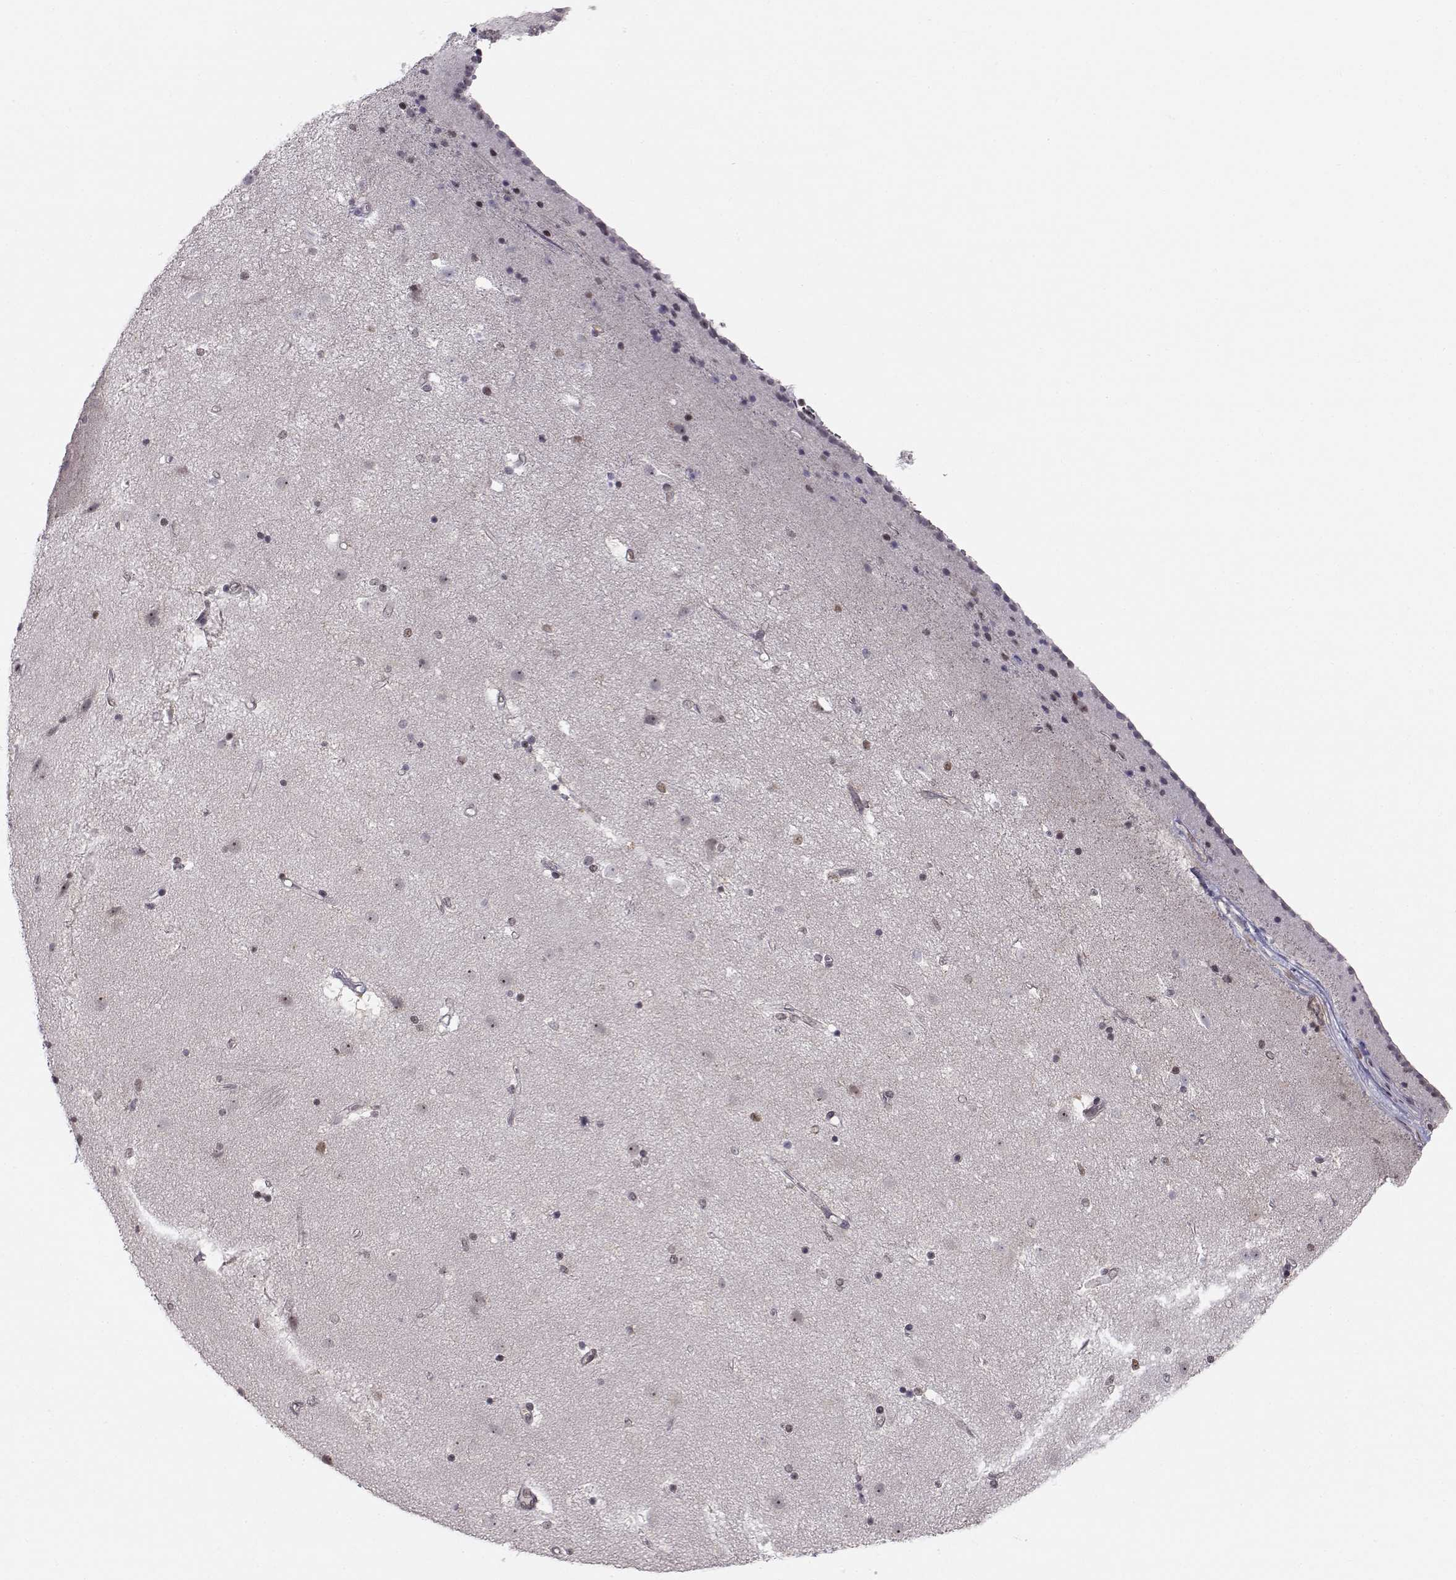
{"staining": {"intensity": "negative", "quantity": "none", "location": "none"}, "tissue": "caudate", "cell_type": "Glial cells", "image_type": "normal", "snomed": [{"axis": "morphology", "description": "Normal tissue, NOS"}, {"axis": "topography", "description": "Lateral ventricle wall"}], "caption": "Immunohistochemical staining of benign caudate displays no significant expression in glial cells. Brightfield microscopy of IHC stained with DAB (3,3'-diaminobenzidine) (brown) and hematoxylin (blue), captured at high magnification.", "gene": "KIF13B", "patient": {"sex": "female", "age": 71}}